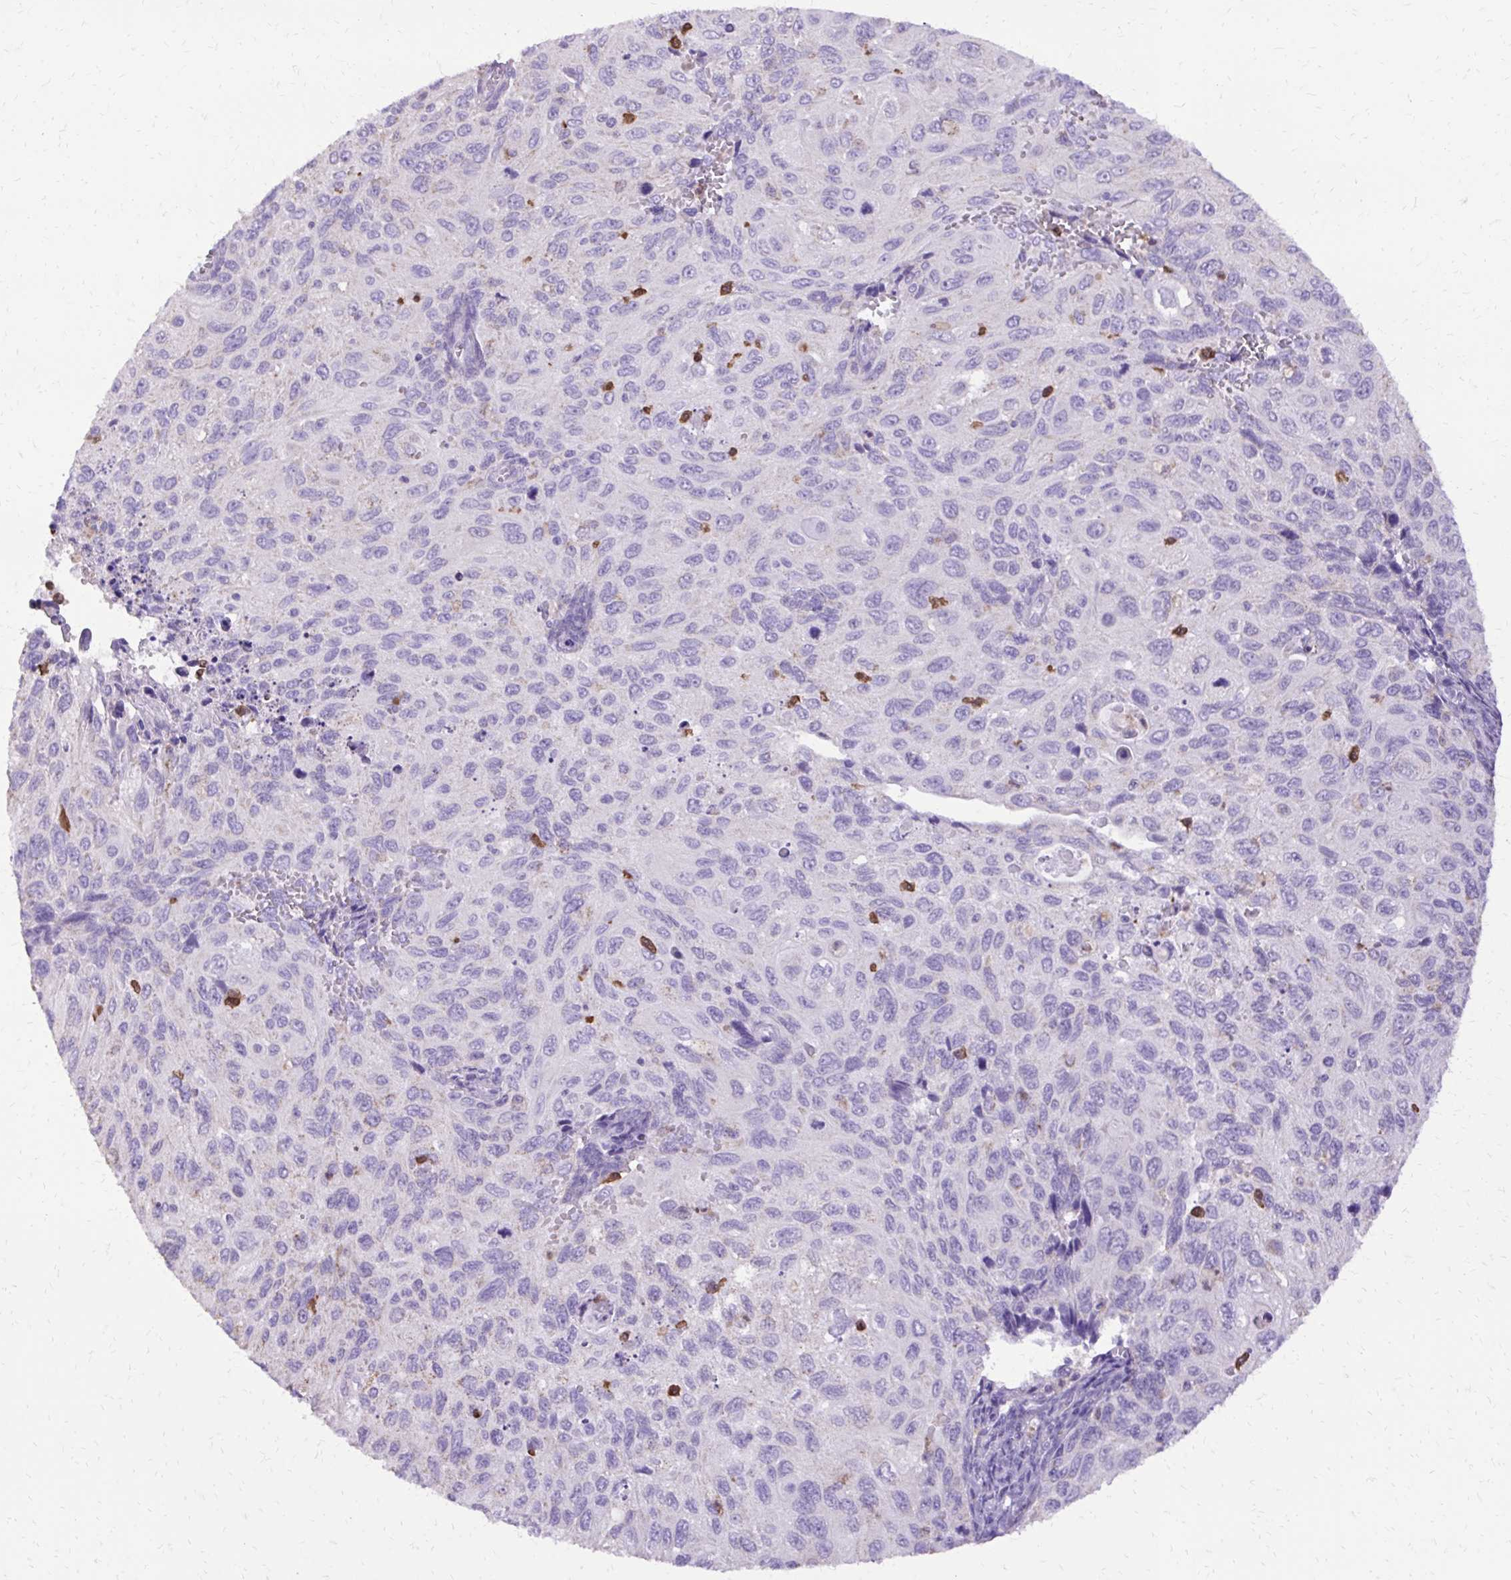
{"staining": {"intensity": "negative", "quantity": "none", "location": "none"}, "tissue": "cervical cancer", "cell_type": "Tumor cells", "image_type": "cancer", "snomed": [{"axis": "morphology", "description": "Squamous cell carcinoma, NOS"}, {"axis": "topography", "description": "Cervix"}], "caption": "High power microscopy photomicrograph of an immunohistochemistry (IHC) image of squamous cell carcinoma (cervical), revealing no significant staining in tumor cells. (Brightfield microscopy of DAB (3,3'-diaminobenzidine) immunohistochemistry at high magnification).", "gene": "CAT", "patient": {"sex": "female", "age": 70}}